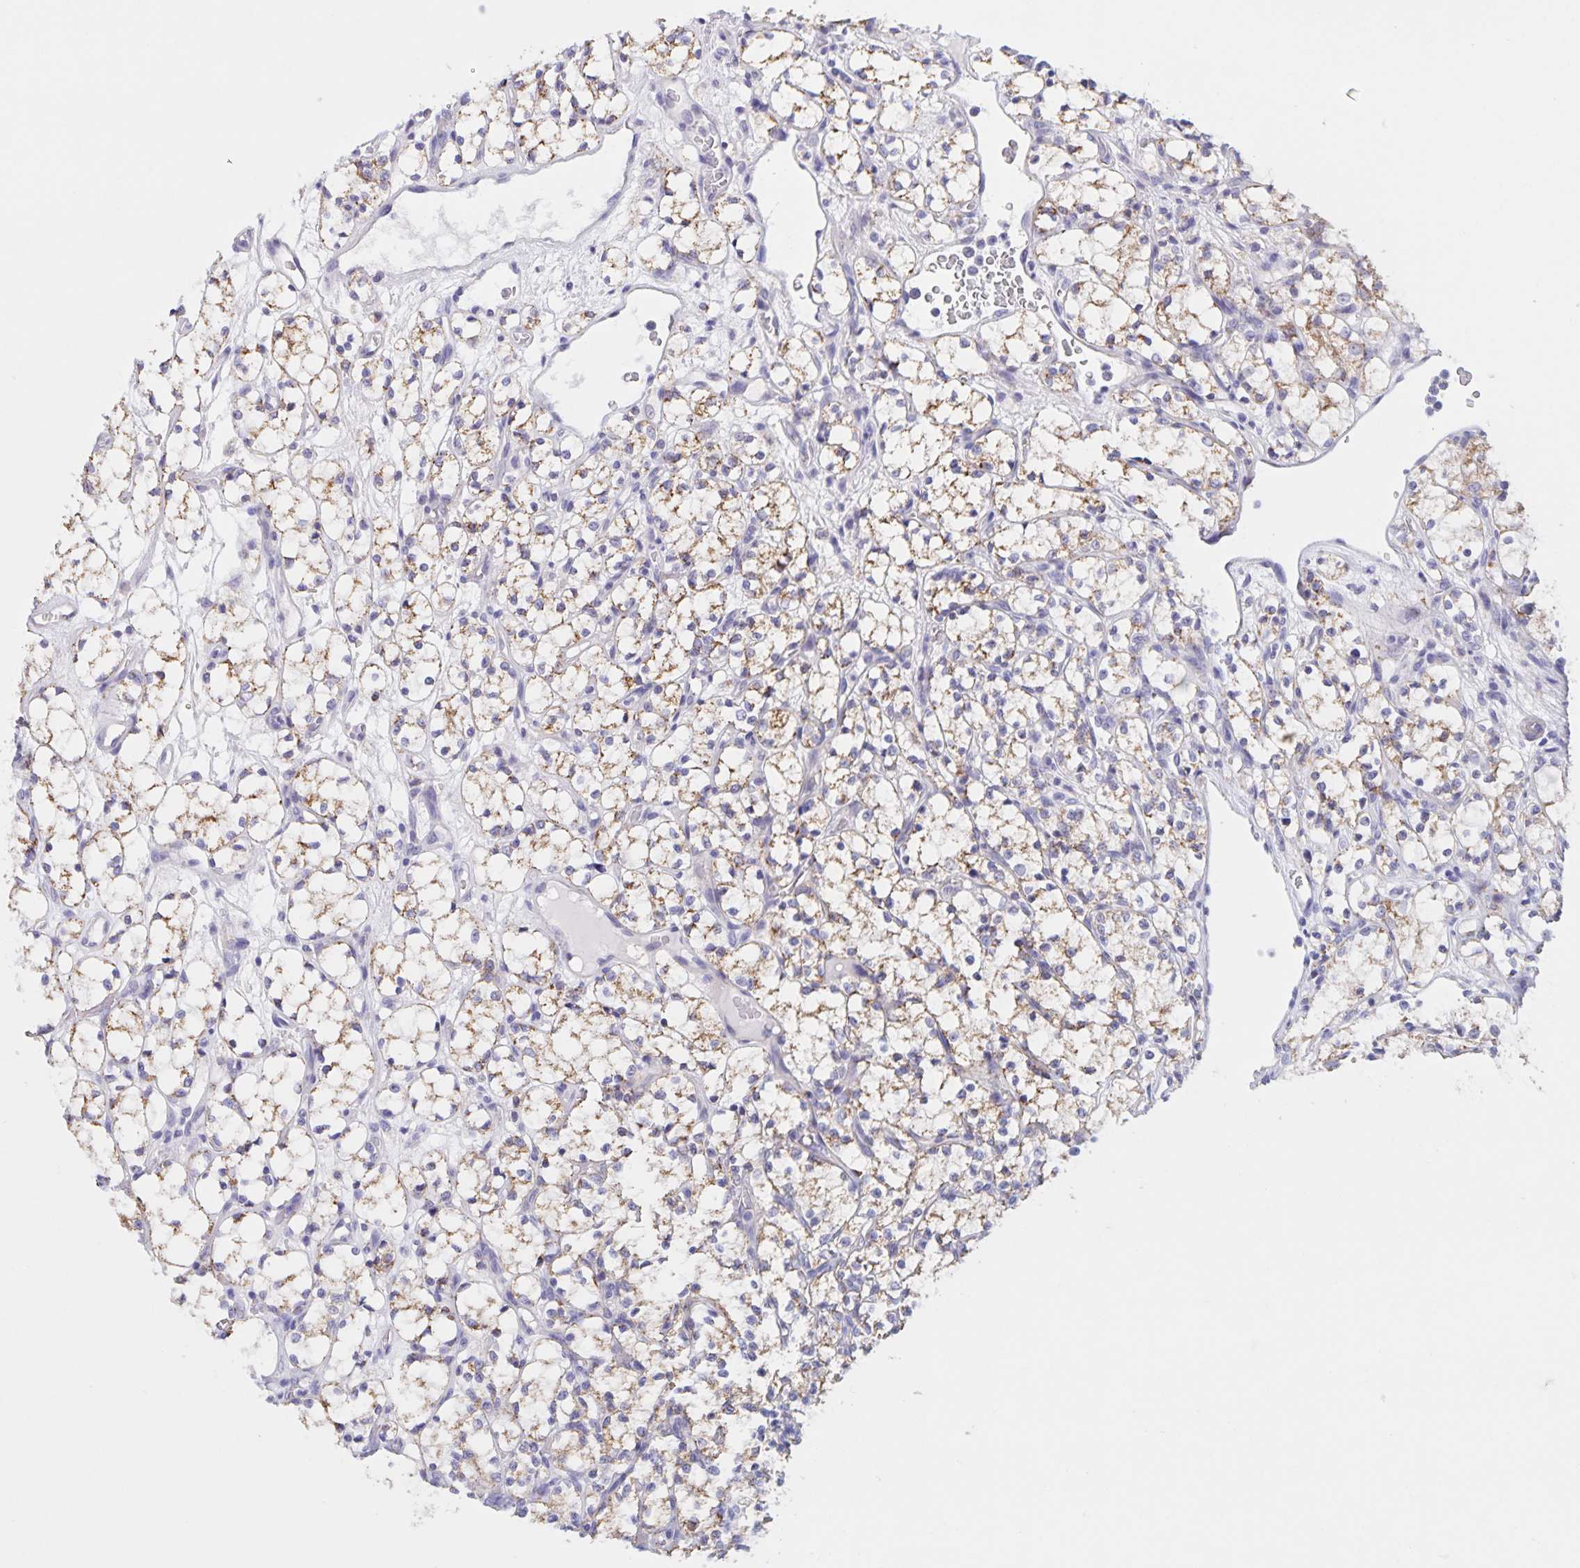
{"staining": {"intensity": "moderate", "quantity": ">75%", "location": "cytoplasmic/membranous"}, "tissue": "renal cancer", "cell_type": "Tumor cells", "image_type": "cancer", "snomed": [{"axis": "morphology", "description": "Adenocarcinoma, NOS"}, {"axis": "topography", "description": "Kidney"}], "caption": "There is medium levels of moderate cytoplasmic/membranous staining in tumor cells of renal cancer (adenocarcinoma), as demonstrated by immunohistochemical staining (brown color).", "gene": "DMGDH", "patient": {"sex": "female", "age": 69}}